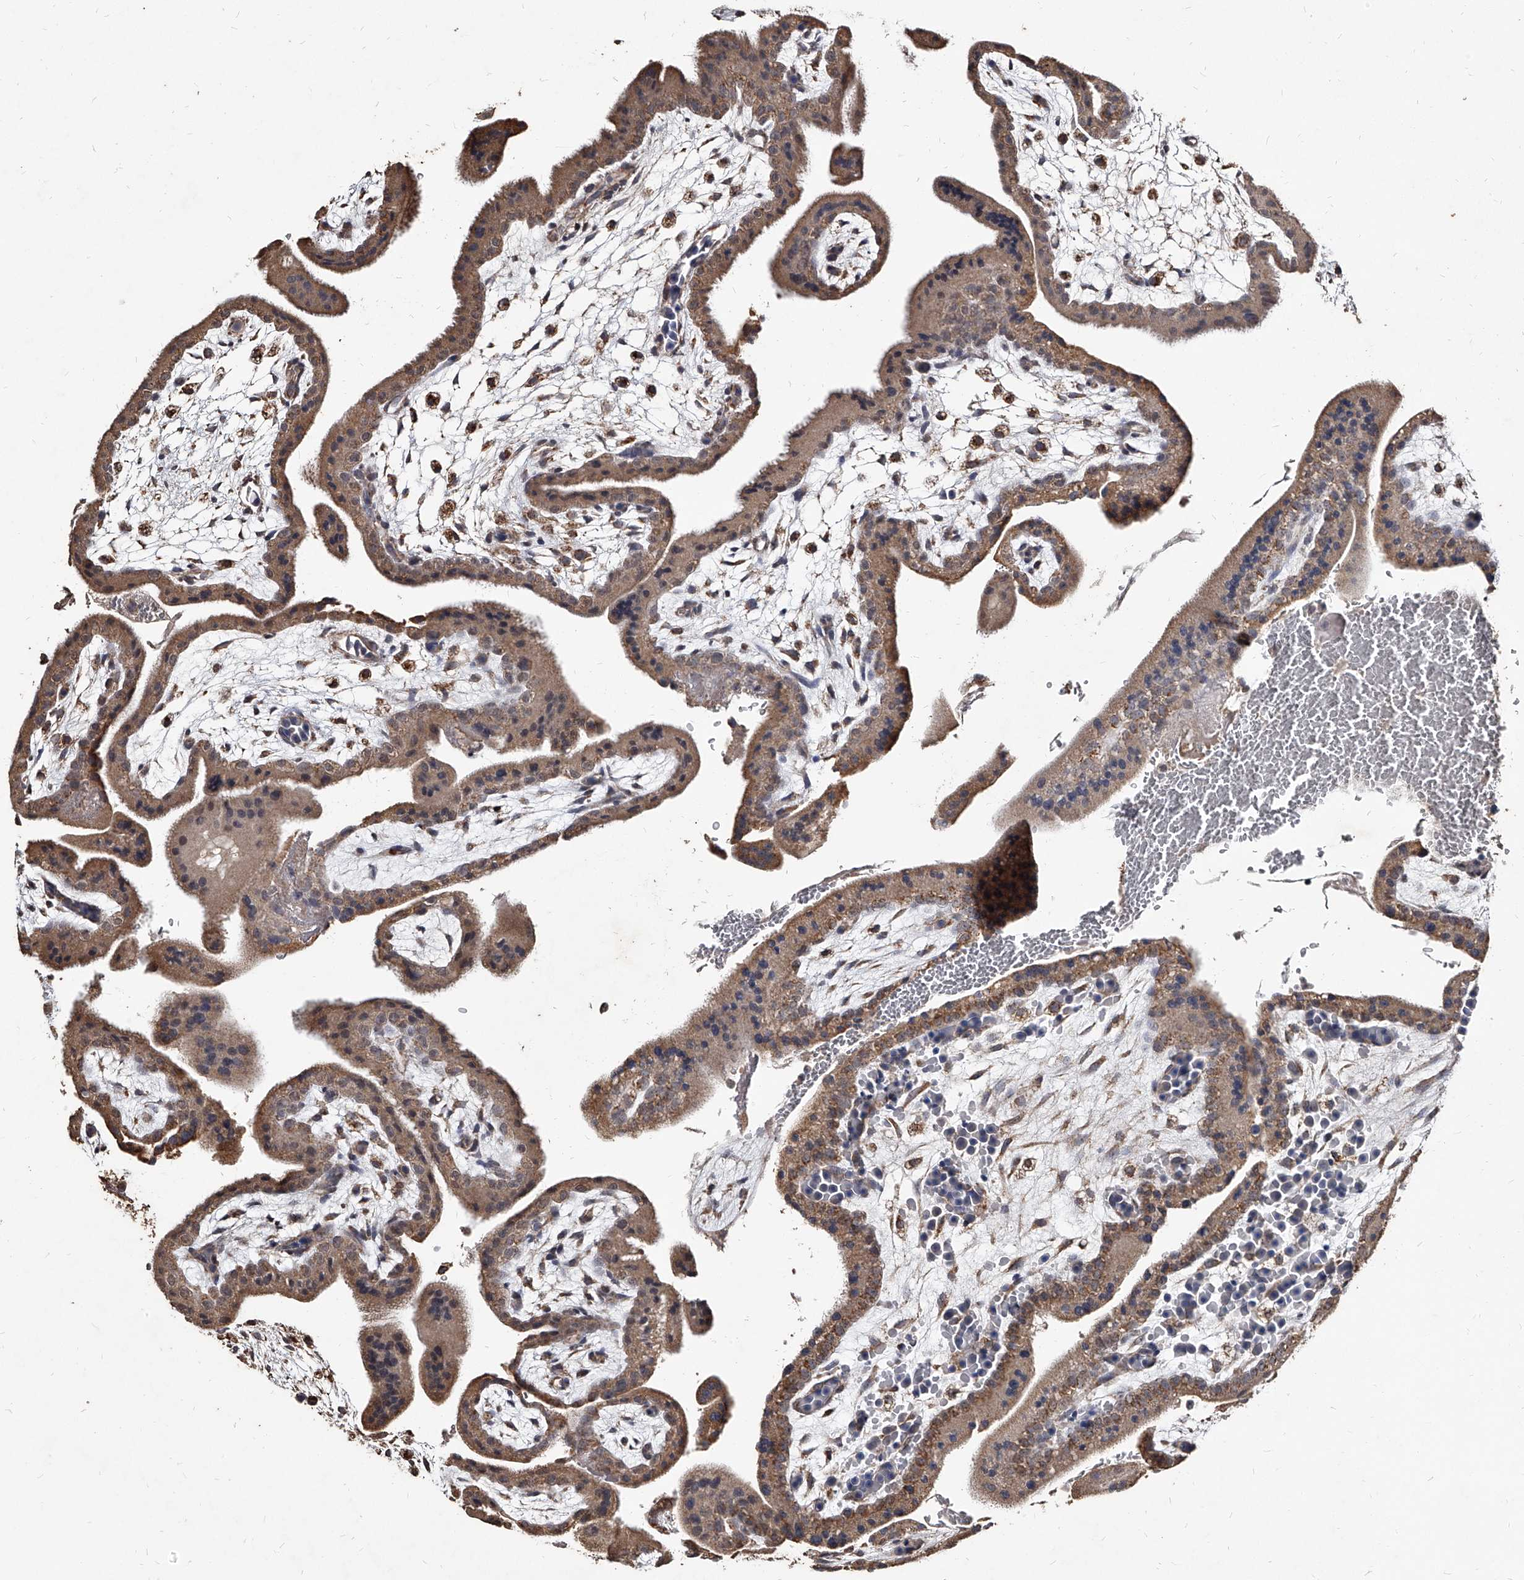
{"staining": {"intensity": "weak", "quantity": ">75%", "location": "cytoplasmic/membranous"}, "tissue": "placenta", "cell_type": "Decidual cells", "image_type": "normal", "snomed": [{"axis": "morphology", "description": "Normal tissue, NOS"}, {"axis": "topography", "description": "Placenta"}], "caption": "DAB immunohistochemical staining of unremarkable placenta displays weak cytoplasmic/membranous protein positivity in approximately >75% of decidual cells.", "gene": "GPR183", "patient": {"sex": "female", "age": 35}}